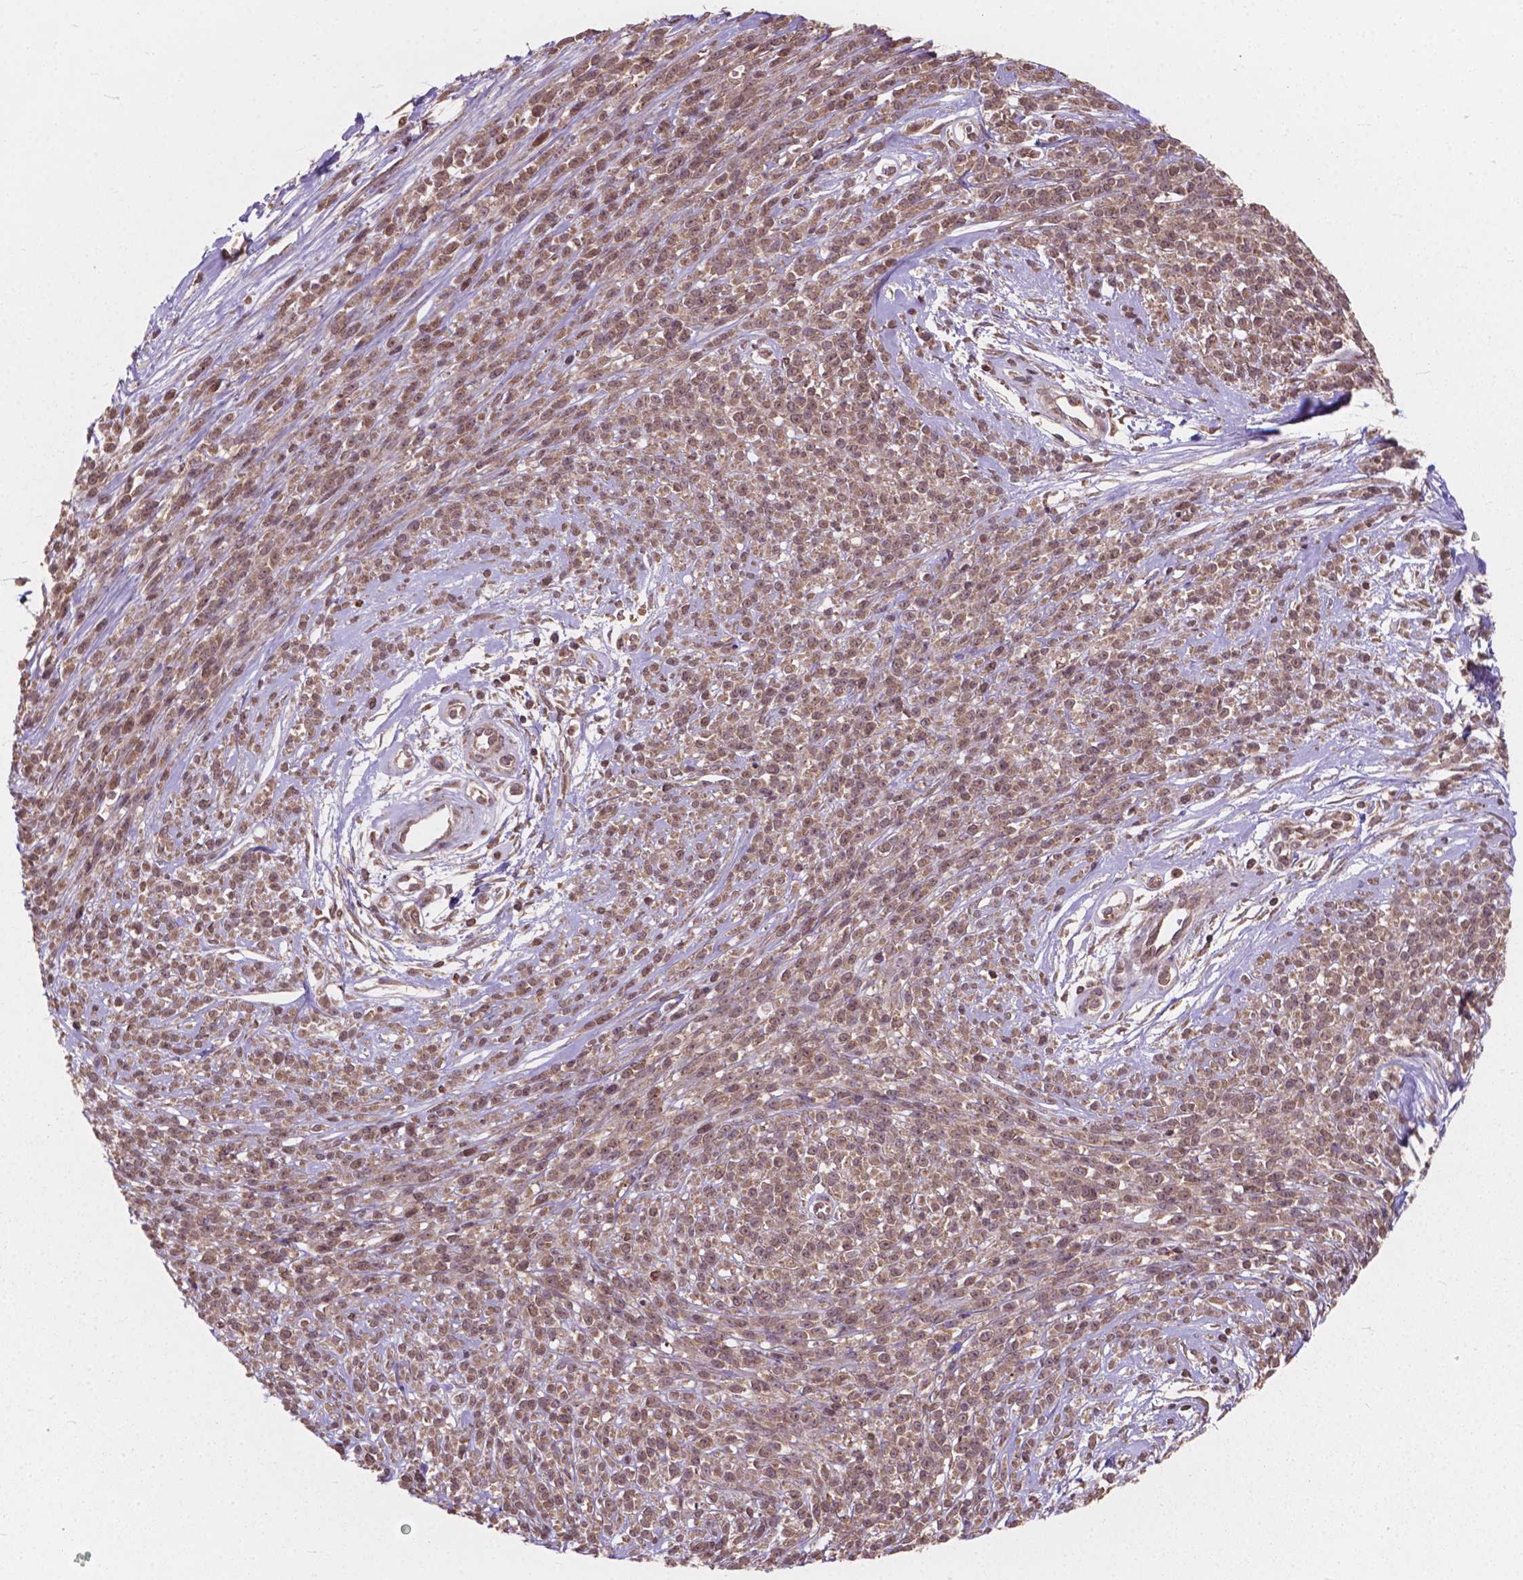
{"staining": {"intensity": "weak", "quantity": ">75%", "location": "cytoplasmic/membranous,nuclear"}, "tissue": "melanoma", "cell_type": "Tumor cells", "image_type": "cancer", "snomed": [{"axis": "morphology", "description": "Malignant melanoma, NOS"}, {"axis": "topography", "description": "Skin"}, {"axis": "topography", "description": "Skin of trunk"}], "caption": "Weak cytoplasmic/membranous and nuclear protein staining is seen in about >75% of tumor cells in malignant melanoma.", "gene": "MRPL33", "patient": {"sex": "male", "age": 74}}